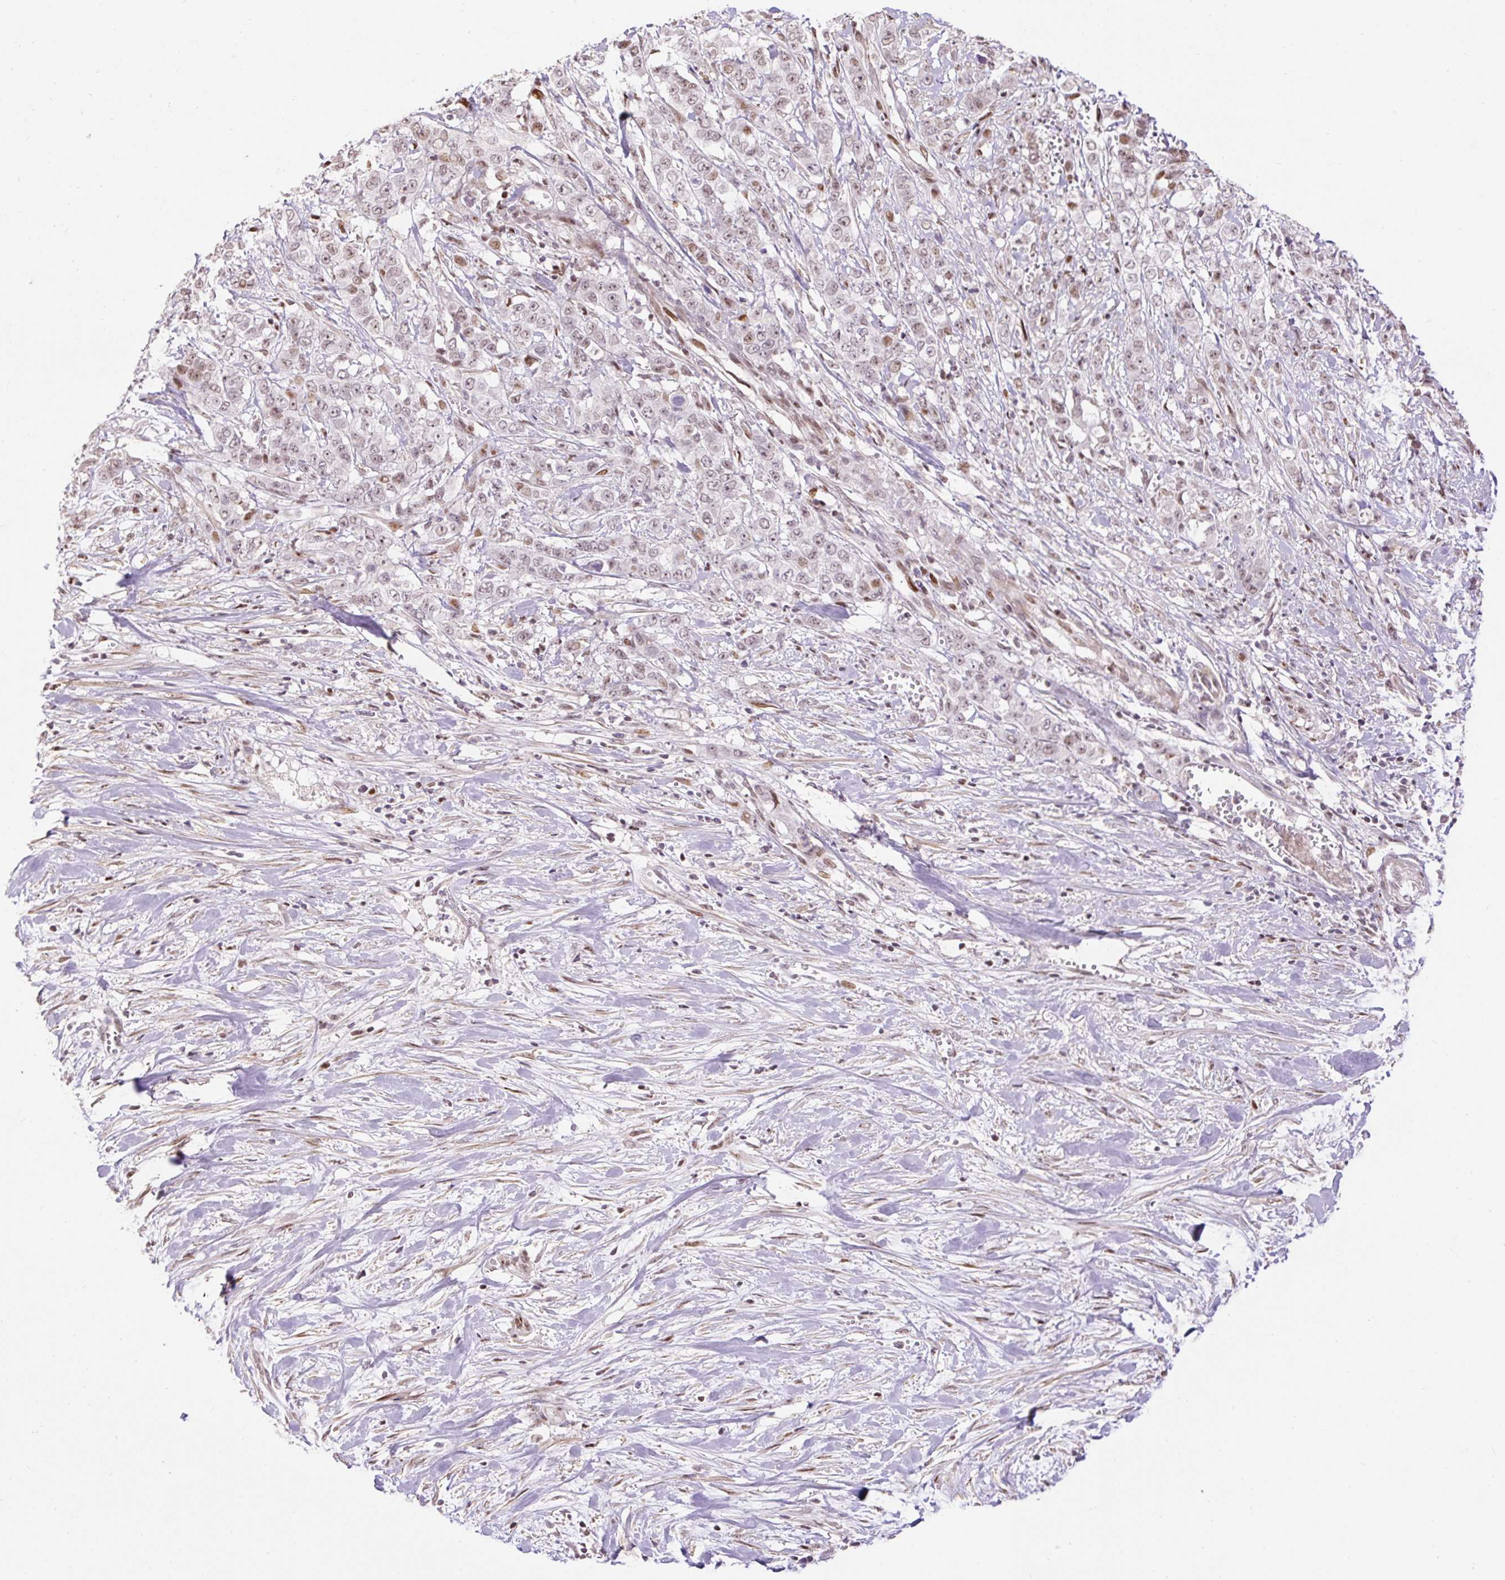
{"staining": {"intensity": "moderate", "quantity": "<25%", "location": "nuclear"}, "tissue": "stomach cancer", "cell_type": "Tumor cells", "image_type": "cancer", "snomed": [{"axis": "morphology", "description": "Adenocarcinoma, NOS"}, {"axis": "topography", "description": "Stomach, upper"}], "caption": "The micrograph exhibits a brown stain indicating the presence of a protein in the nuclear of tumor cells in adenocarcinoma (stomach).", "gene": "RIPPLY3", "patient": {"sex": "male", "age": 62}}